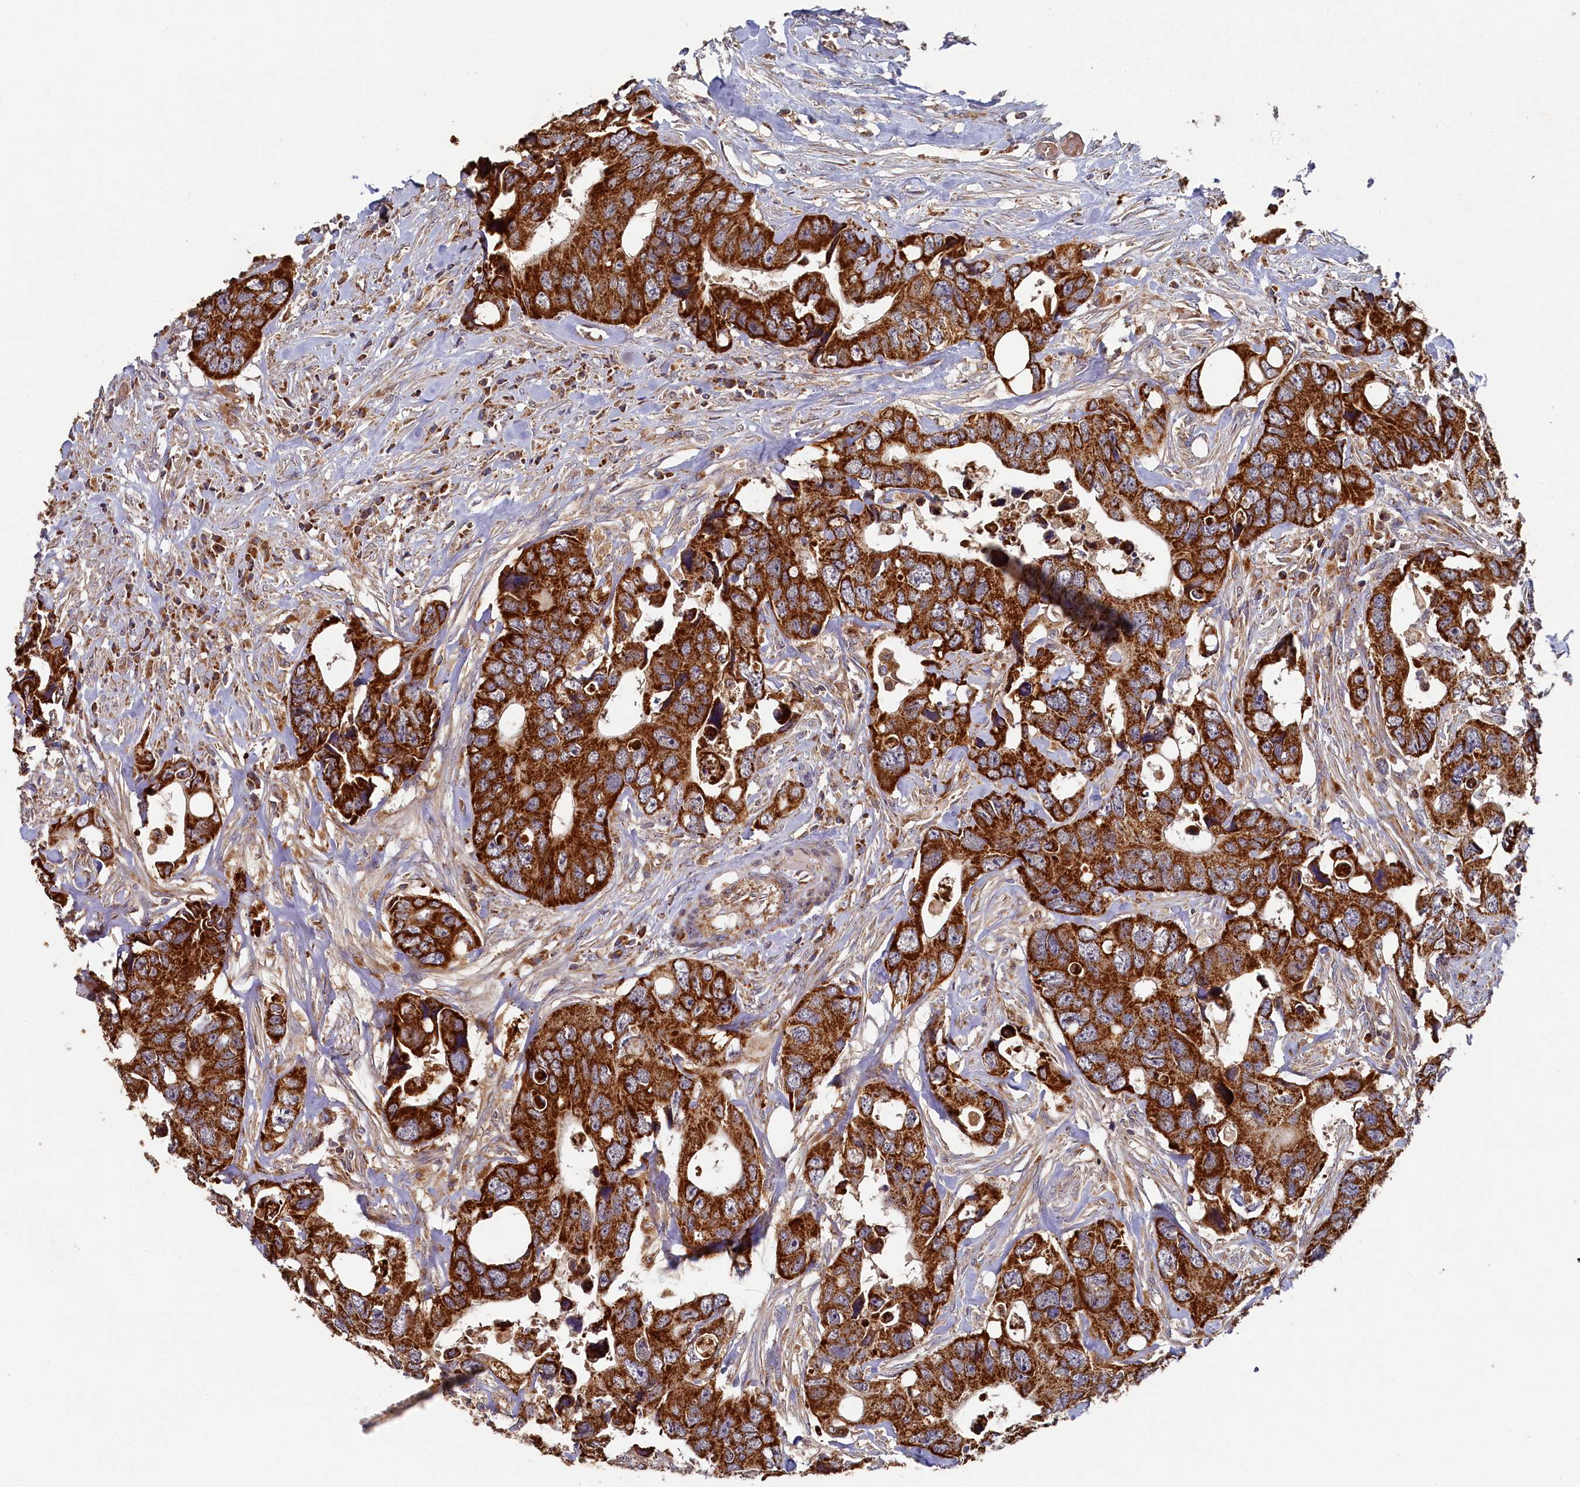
{"staining": {"intensity": "strong", "quantity": ">75%", "location": "cytoplasmic/membranous"}, "tissue": "colorectal cancer", "cell_type": "Tumor cells", "image_type": "cancer", "snomed": [{"axis": "morphology", "description": "Adenocarcinoma, NOS"}, {"axis": "topography", "description": "Rectum"}], "caption": "DAB immunohistochemical staining of colorectal adenocarcinoma reveals strong cytoplasmic/membranous protein expression in approximately >75% of tumor cells. The protein is shown in brown color, while the nuclei are stained blue.", "gene": "HAUS2", "patient": {"sex": "male", "age": 57}}